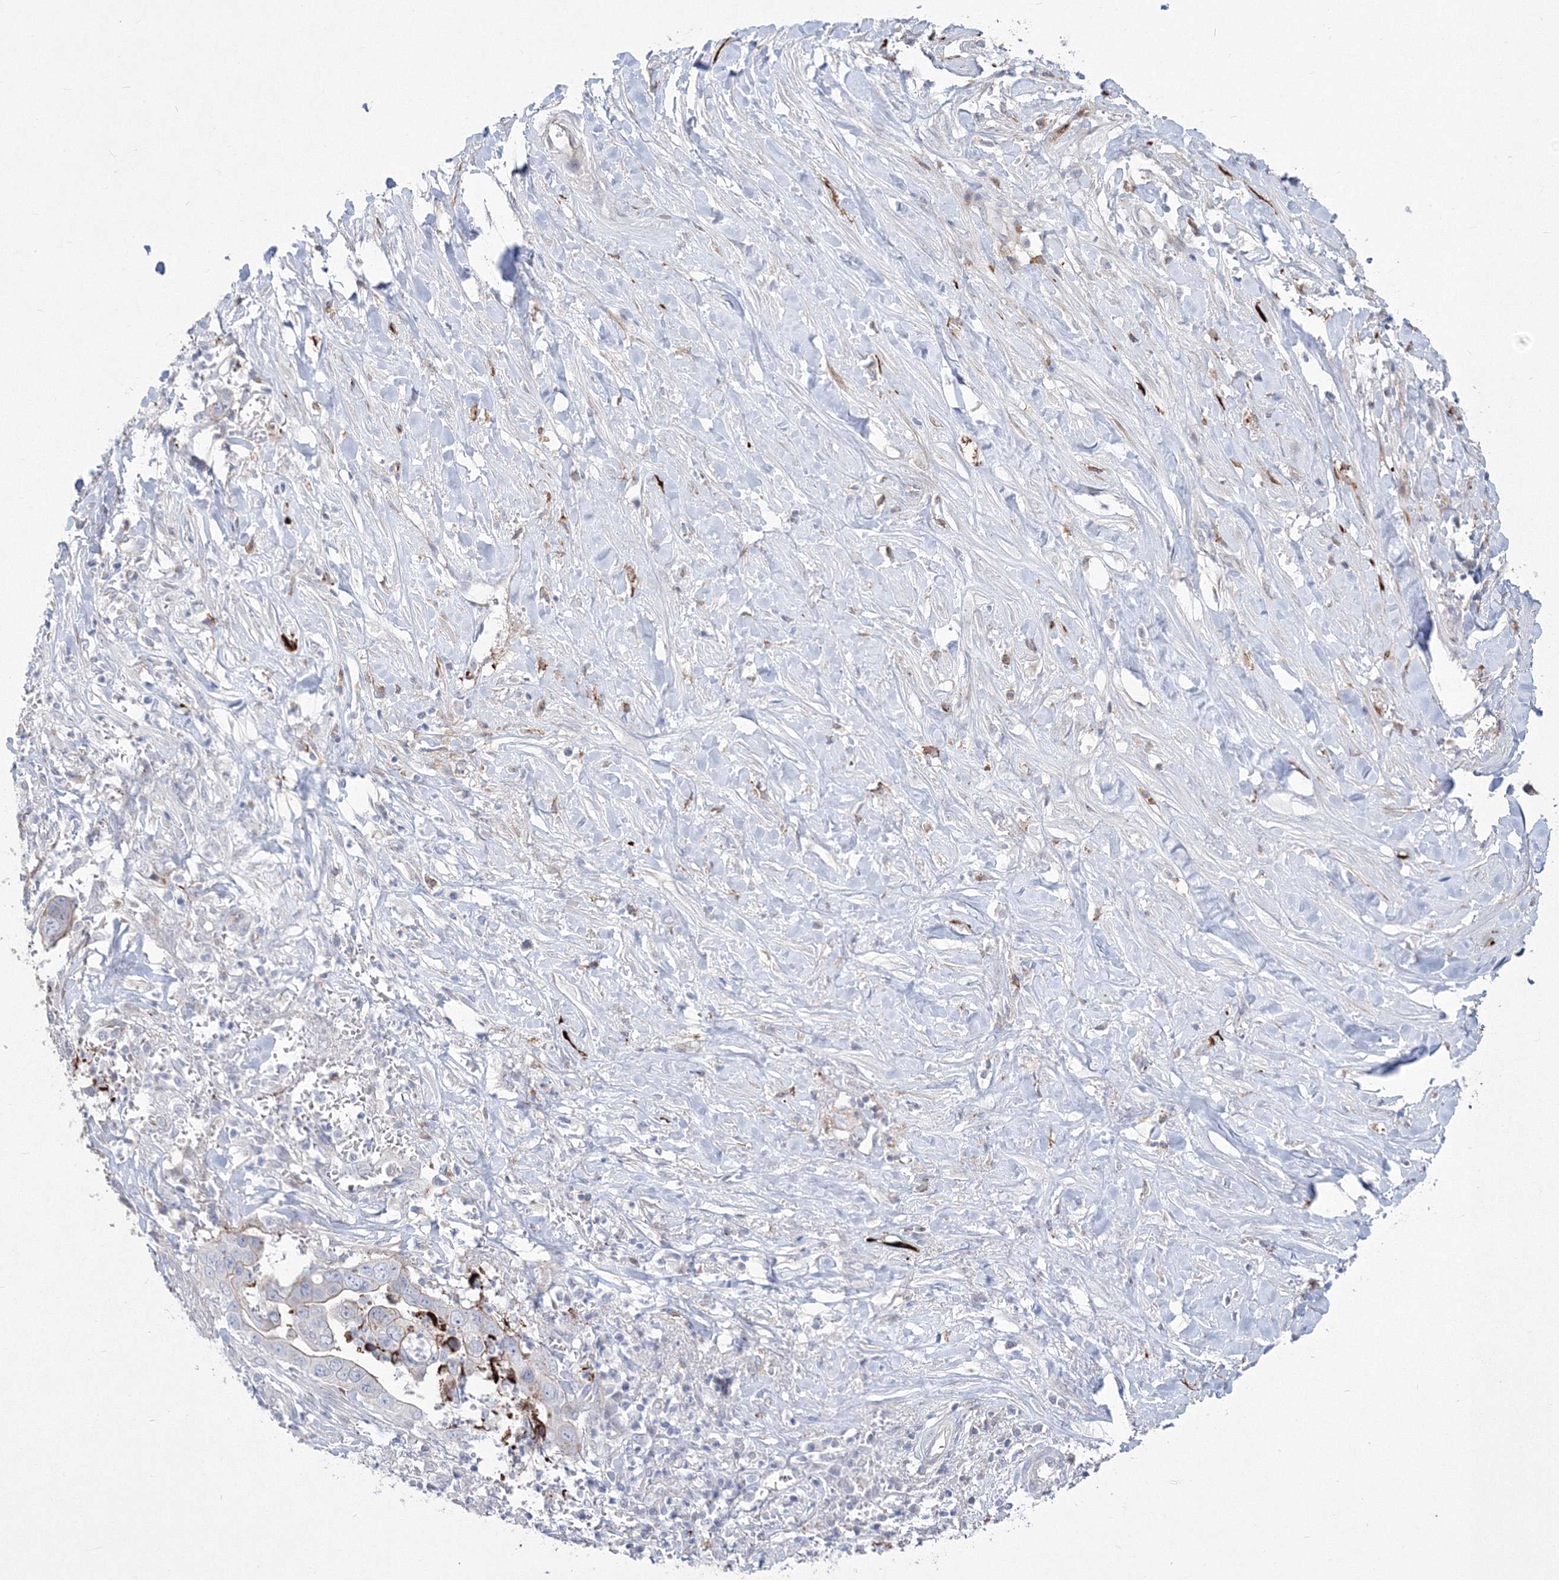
{"staining": {"intensity": "weak", "quantity": "25%-75%", "location": "cytoplasmic/membranous"}, "tissue": "liver cancer", "cell_type": "Tumor cells", "image_type": "cancer", "snomed": [{"axis": "morphology", "description": "Cholangiocarcinoma"}, {"axis": "topography", "description": "Liver"}], "caption": "Liver cancer was stained to show a protein in brown. There is low levels of weak cytoplasmic/membranous expression in about 25%-75% of tumor cells. Nuclei are stained in blue.", "gene": "HYAL2", "patient": {"sex": "female", "age": 79}}